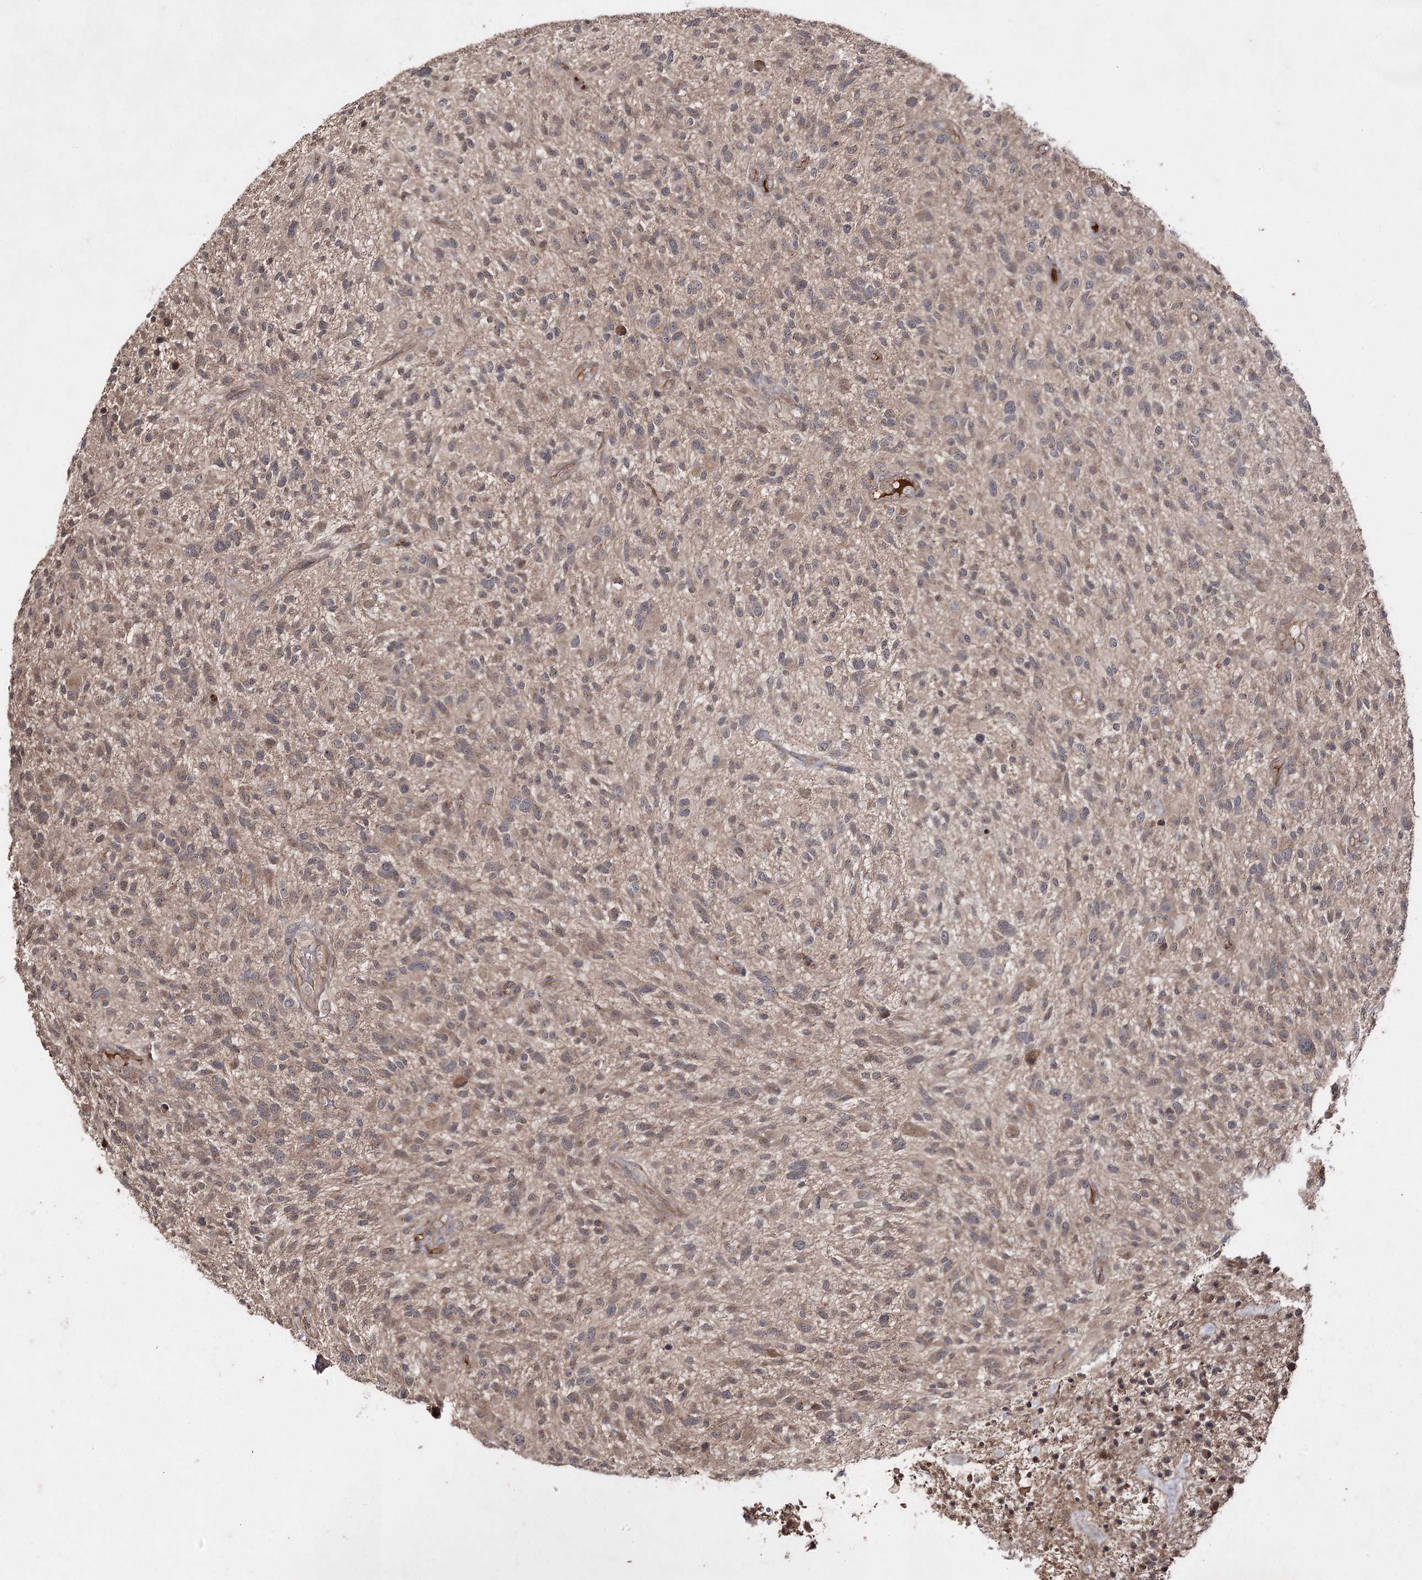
{"staining": {"intensity": "negative", "quantity": "none", "location": "none"}, "tissue": "glioma", "cell_type": "Tumor cells", "image_type": "cancer", "snomed": [{"axis": "morphology", "description": "Glioma, malignant, High grade"}, {"axis": "topography", "description": "Brain"}], "caption": "Tumor cells are negative for protein expression in human glioma.", "gene": "FANCL", "patient": {"sex": "male", "age": 47}}